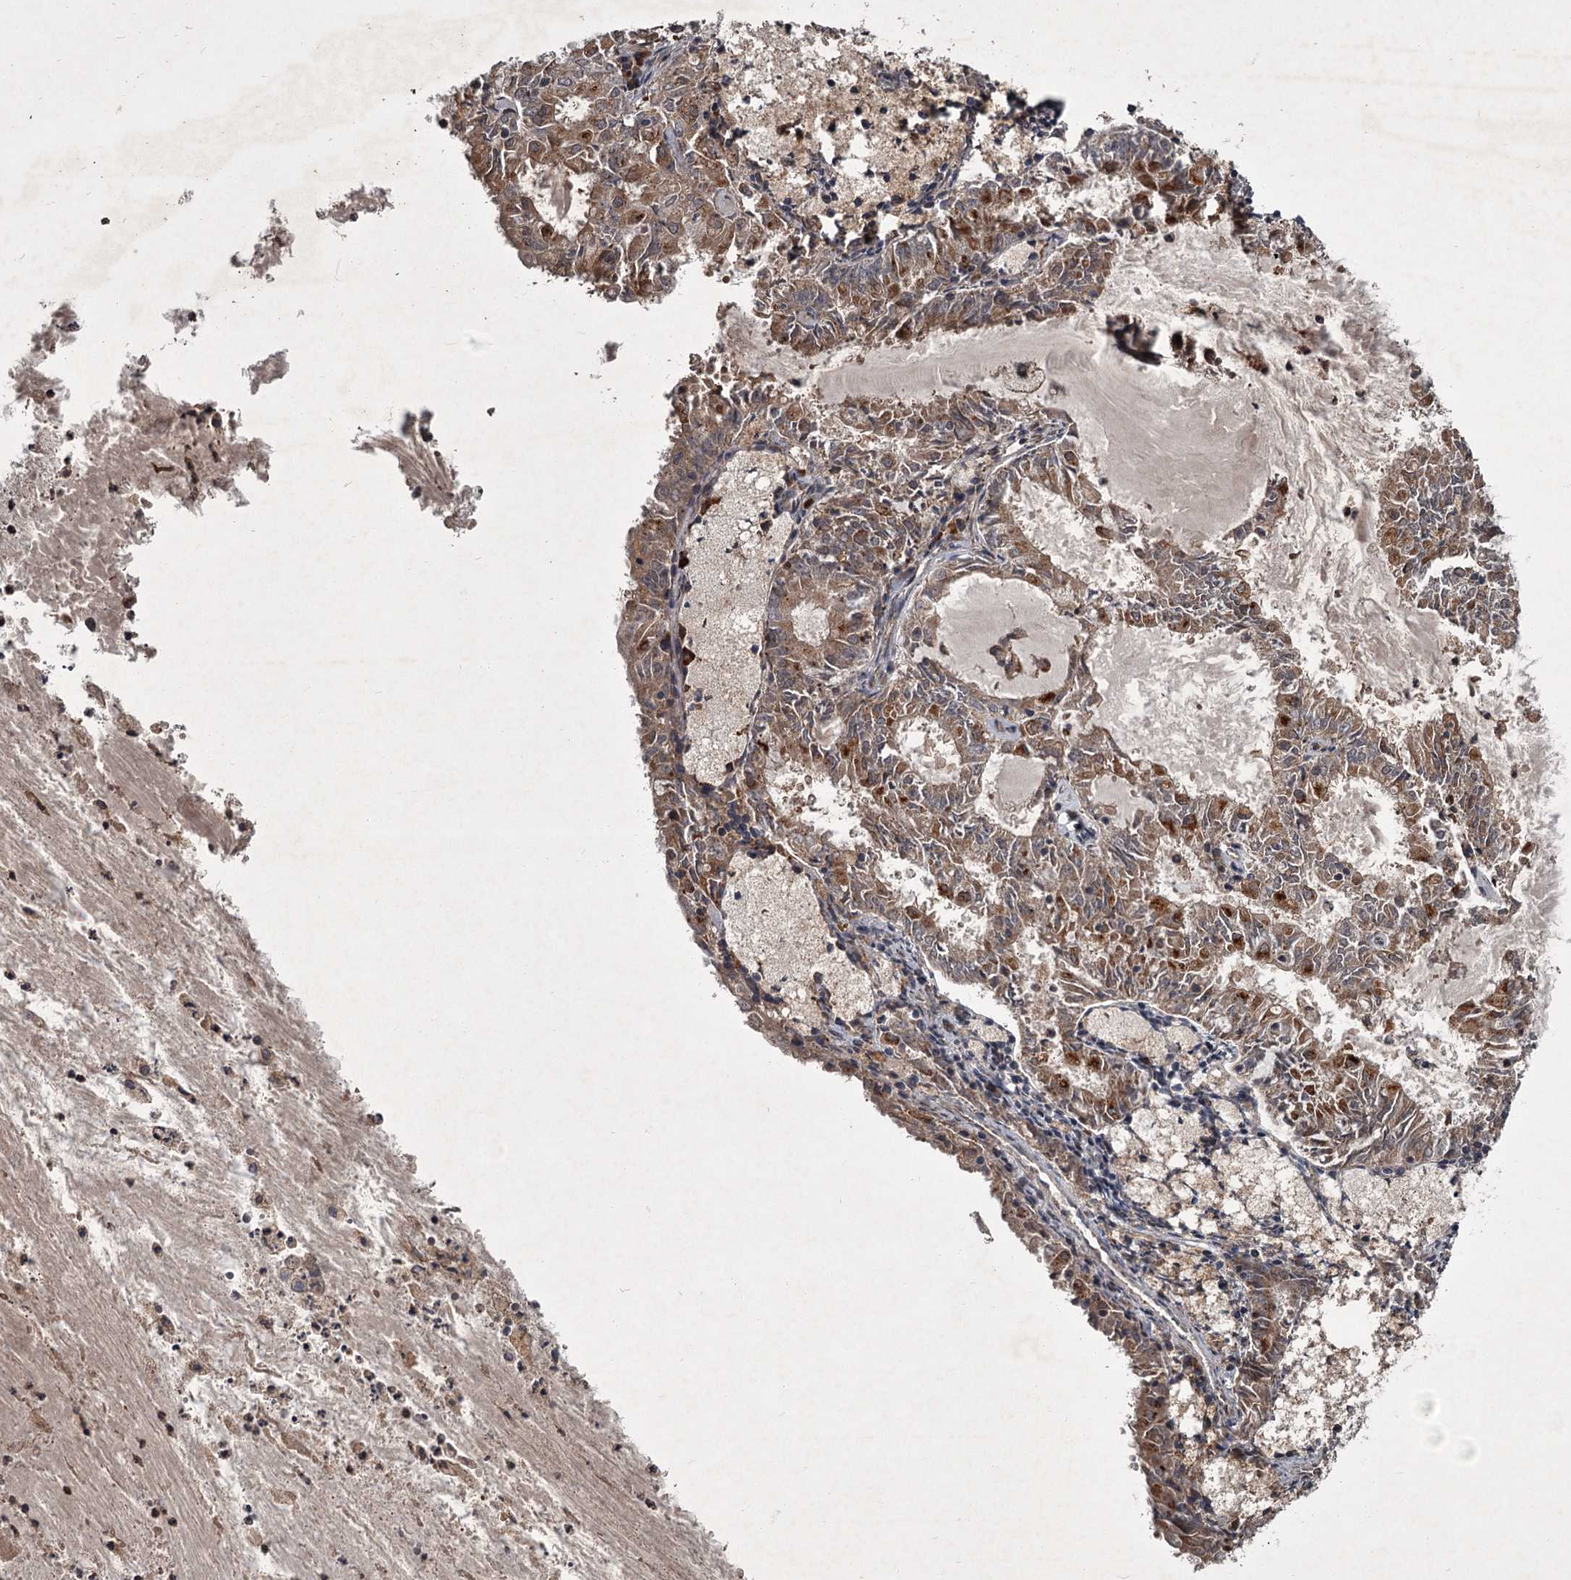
{"staining": {"intensity": "moderate", "quantity": "25%-75%", "location": "cytoplasmic/membranous"}, "tissue": "endometrial cancer", "cell_type": "Tumor cells", "image_type": "cancer", "snomed": [{"axis": "morphology", "description": "Adenocarcinoma, NOS"}, {"axis": "topography", "description": "Endometrium"}], "caption": "Immunohistochemistry of human endometrial cancer exhibits medium levels of moderate cytoplasmic/membranous expression in about 25%-75% of tumor cells. Nuclei are stained in blue.", "gene": "UNC93B1", "patient": {"sex": "female", "age": 57}}